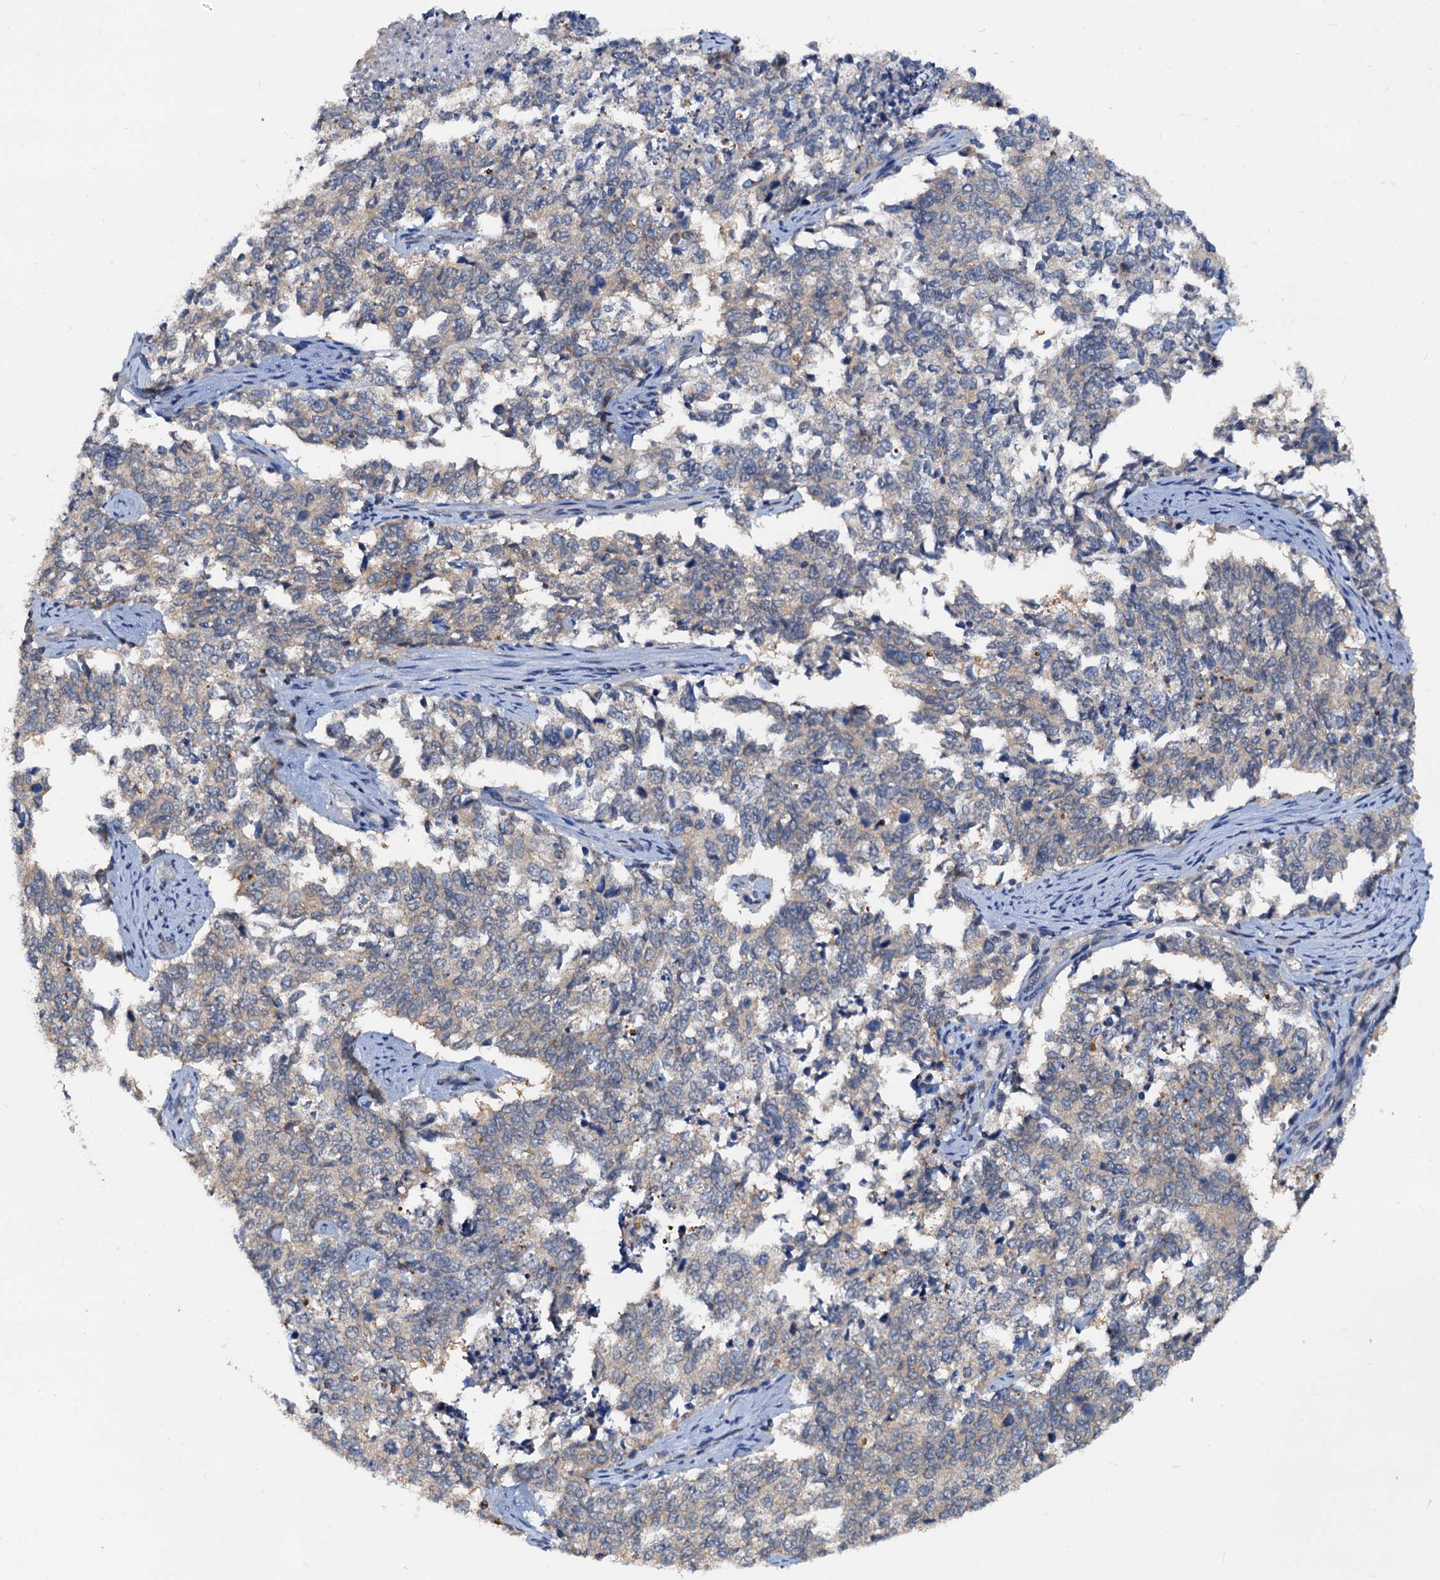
{"staining": {"intensity": "moderate", "quantity": "25%-75%", "location": "cytoplasmic/membranous"}, "tissue": "cervical cancer", "cell_type": "Tumor cells", "image_type": "cancer", "snomed": [{"axis": "morphology", "description": "Squamous cell carcinoma, NOS"}, {"axis": "topography", "description": "Cervix"}], "caption": "Immunohistochemistry (IHC) micrograph of neoplastic tissue: cervical cancer stained using immunohistochemistry (IHC) displays medium levels of moderate protein expression localized specifically in the cytoplasmic/membranous of tumor cells, appearing as a cytoplasmic/membranous brown color.", "gene": "PTGES3", "patient": {"sex": "female", "age": 63}}